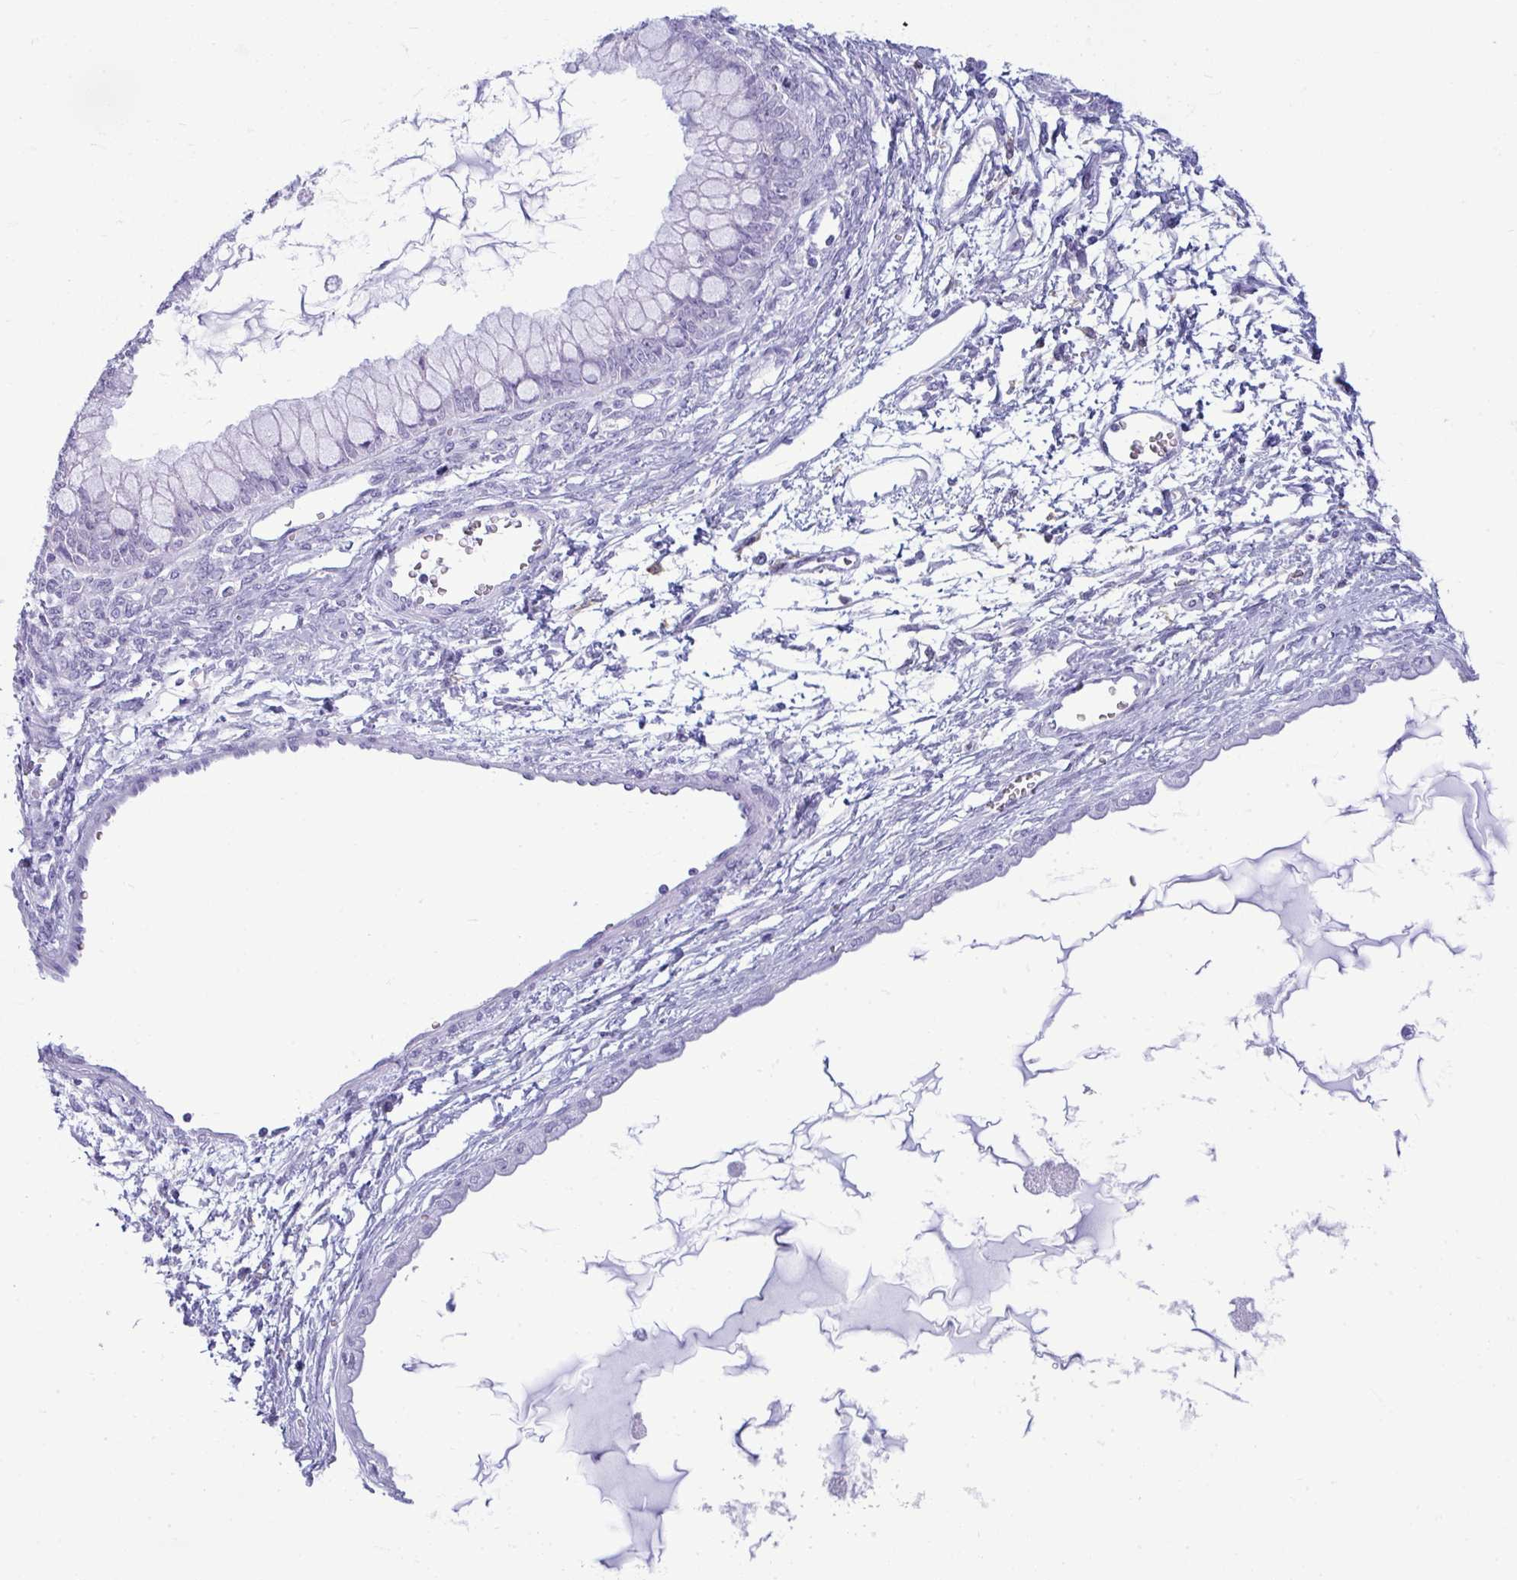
{"staining": {"intensity": "negative", "quantity": "none", "location": "none"}, "tissue": "ovarian cancer", "cell_type": "Tumor cells", "image_type": "cancer", "snomed": [{"axis": "morphology", "description": "Cystadenocarcinoma, mucinous, NOS"}, {"axis": "topography", "description": "Ovary"}], "caption": "Immunohistochemical staining of human mucinous cystadenocarcinoma (ovarian) shows no significant positivity in tumor cells. (DAB immunohistochemistry with hematoxylin counter stain).", "gene": "ANKRD60", "patient": {"sex": "female", "age": 34}}